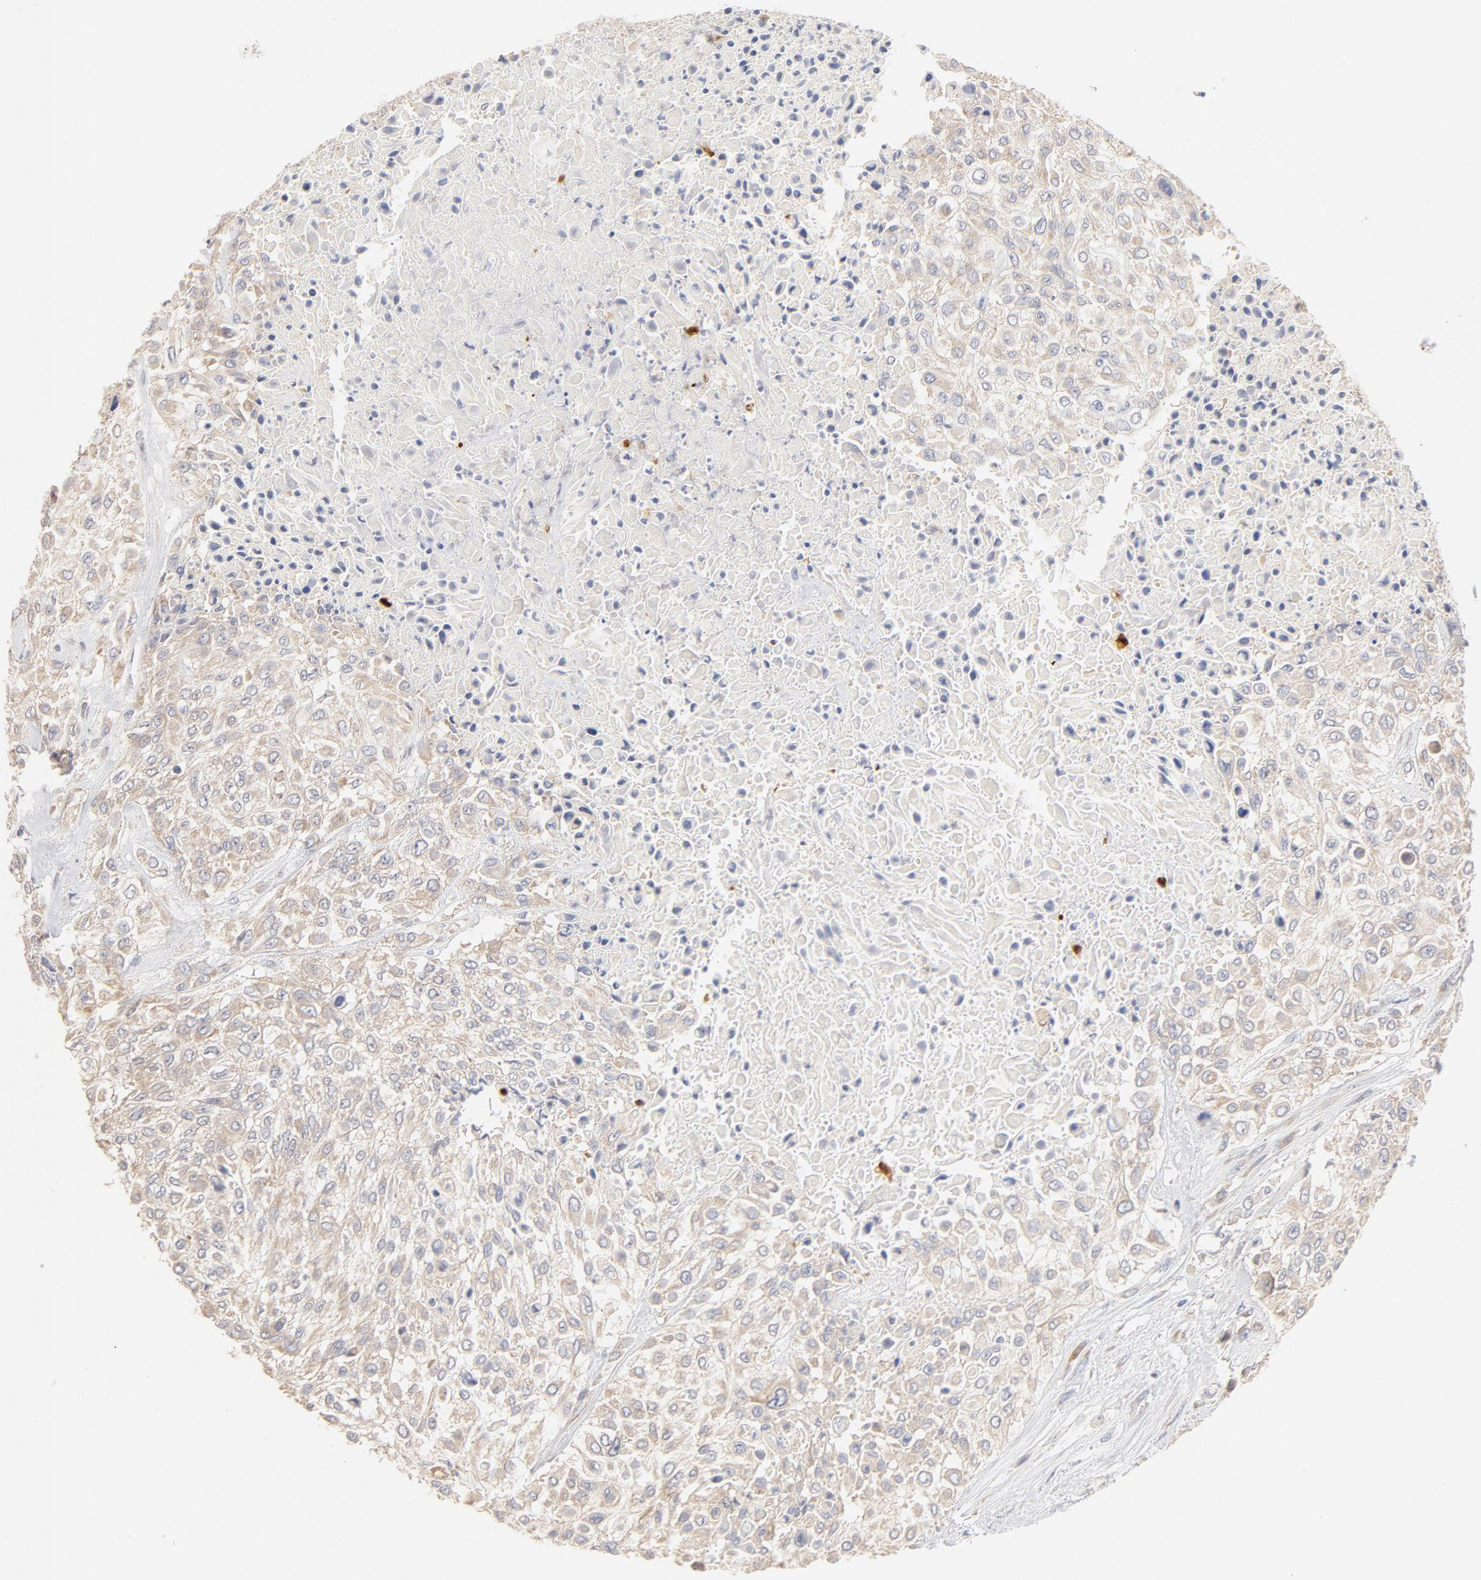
{"staining": {"intensity": "weak", "quantity": ">75%", "location": "cytoplasmic/membranous"}, "tissue": "urothelial cancer", "cell_type": "Tumor cells", "image_type": "cancer", "snomed": [{"axis": "morphology", "description": "Urothelial carcinoma, High grade"}, {"axis": "topography", "description": "Urinary bladder"}], "caption": "Brown immunohistochemical staining in urothelial cancer demonstrates weak cytoplasmic/membranous staining in about >75% of tumor cells. The staining was performed using DAB to visualize the protein expression in brown, while the nuclei were stained in blue with hematoxylin (Magnification: 20x).", "gene": "MTERF2", "patient": {"sex": "male", "age": 57}}